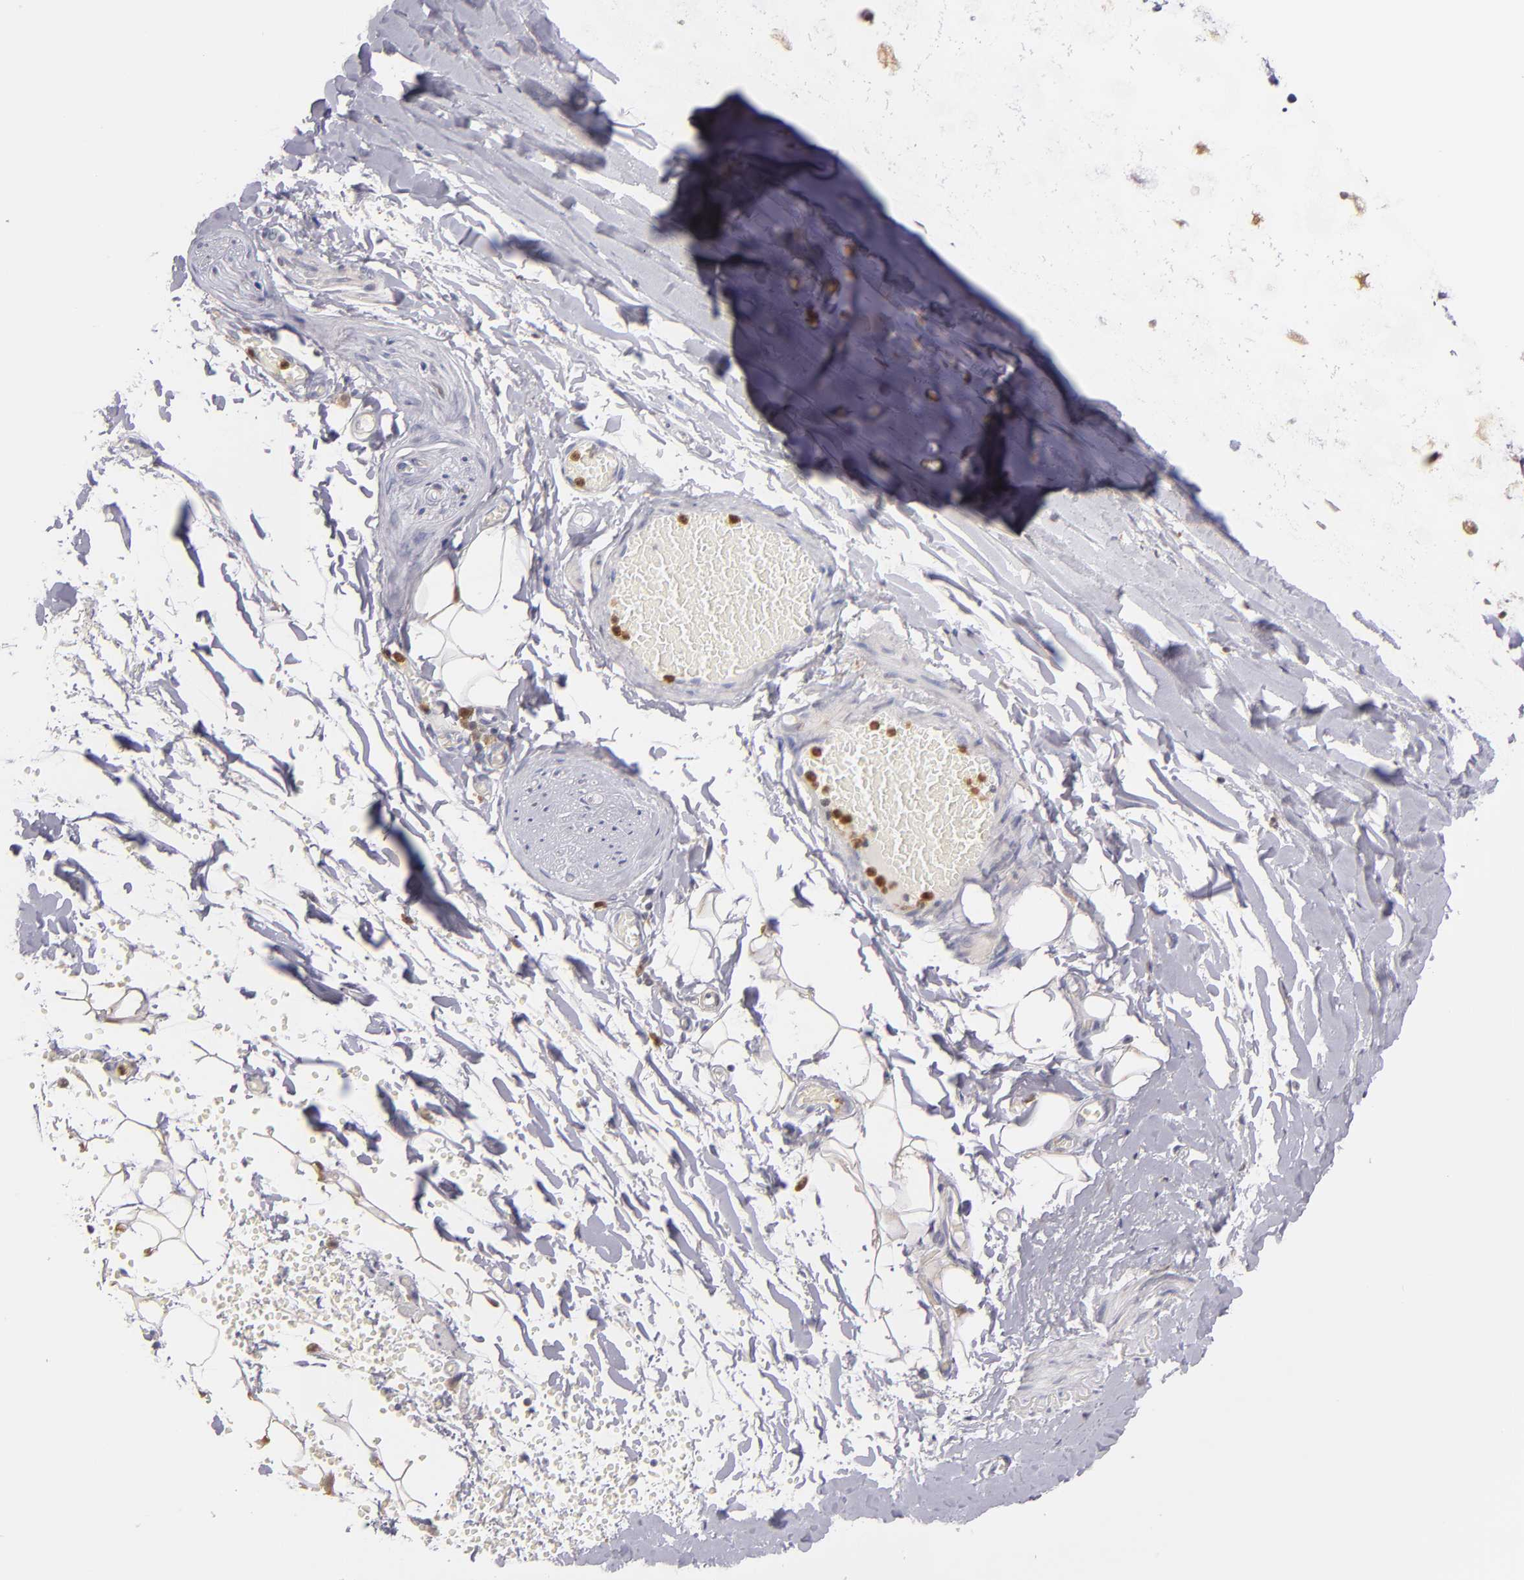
{"staining": {"intensity": "weak", "quantity": ">75%", "location": "cytoplasmic/membranous"}, "tissue": "adipose tissue", "cell_type": "Adipocytes", "image_type": "normal", "snomed": [{"axis": "morphology", "description": "Normal tissue, NOS"}, {"axis": "topography", "description": "Bronchus"}, {"axis": "topography", "description": "Lung"}], "caption": "Immunohistochemistry of normal adipose tissue shows low levels of weak cytoplasmic/membranous expression in approximately >75% of adipocytes.", "gene": "PRKCD", "patient": {"sex": "female", "age": 56}}